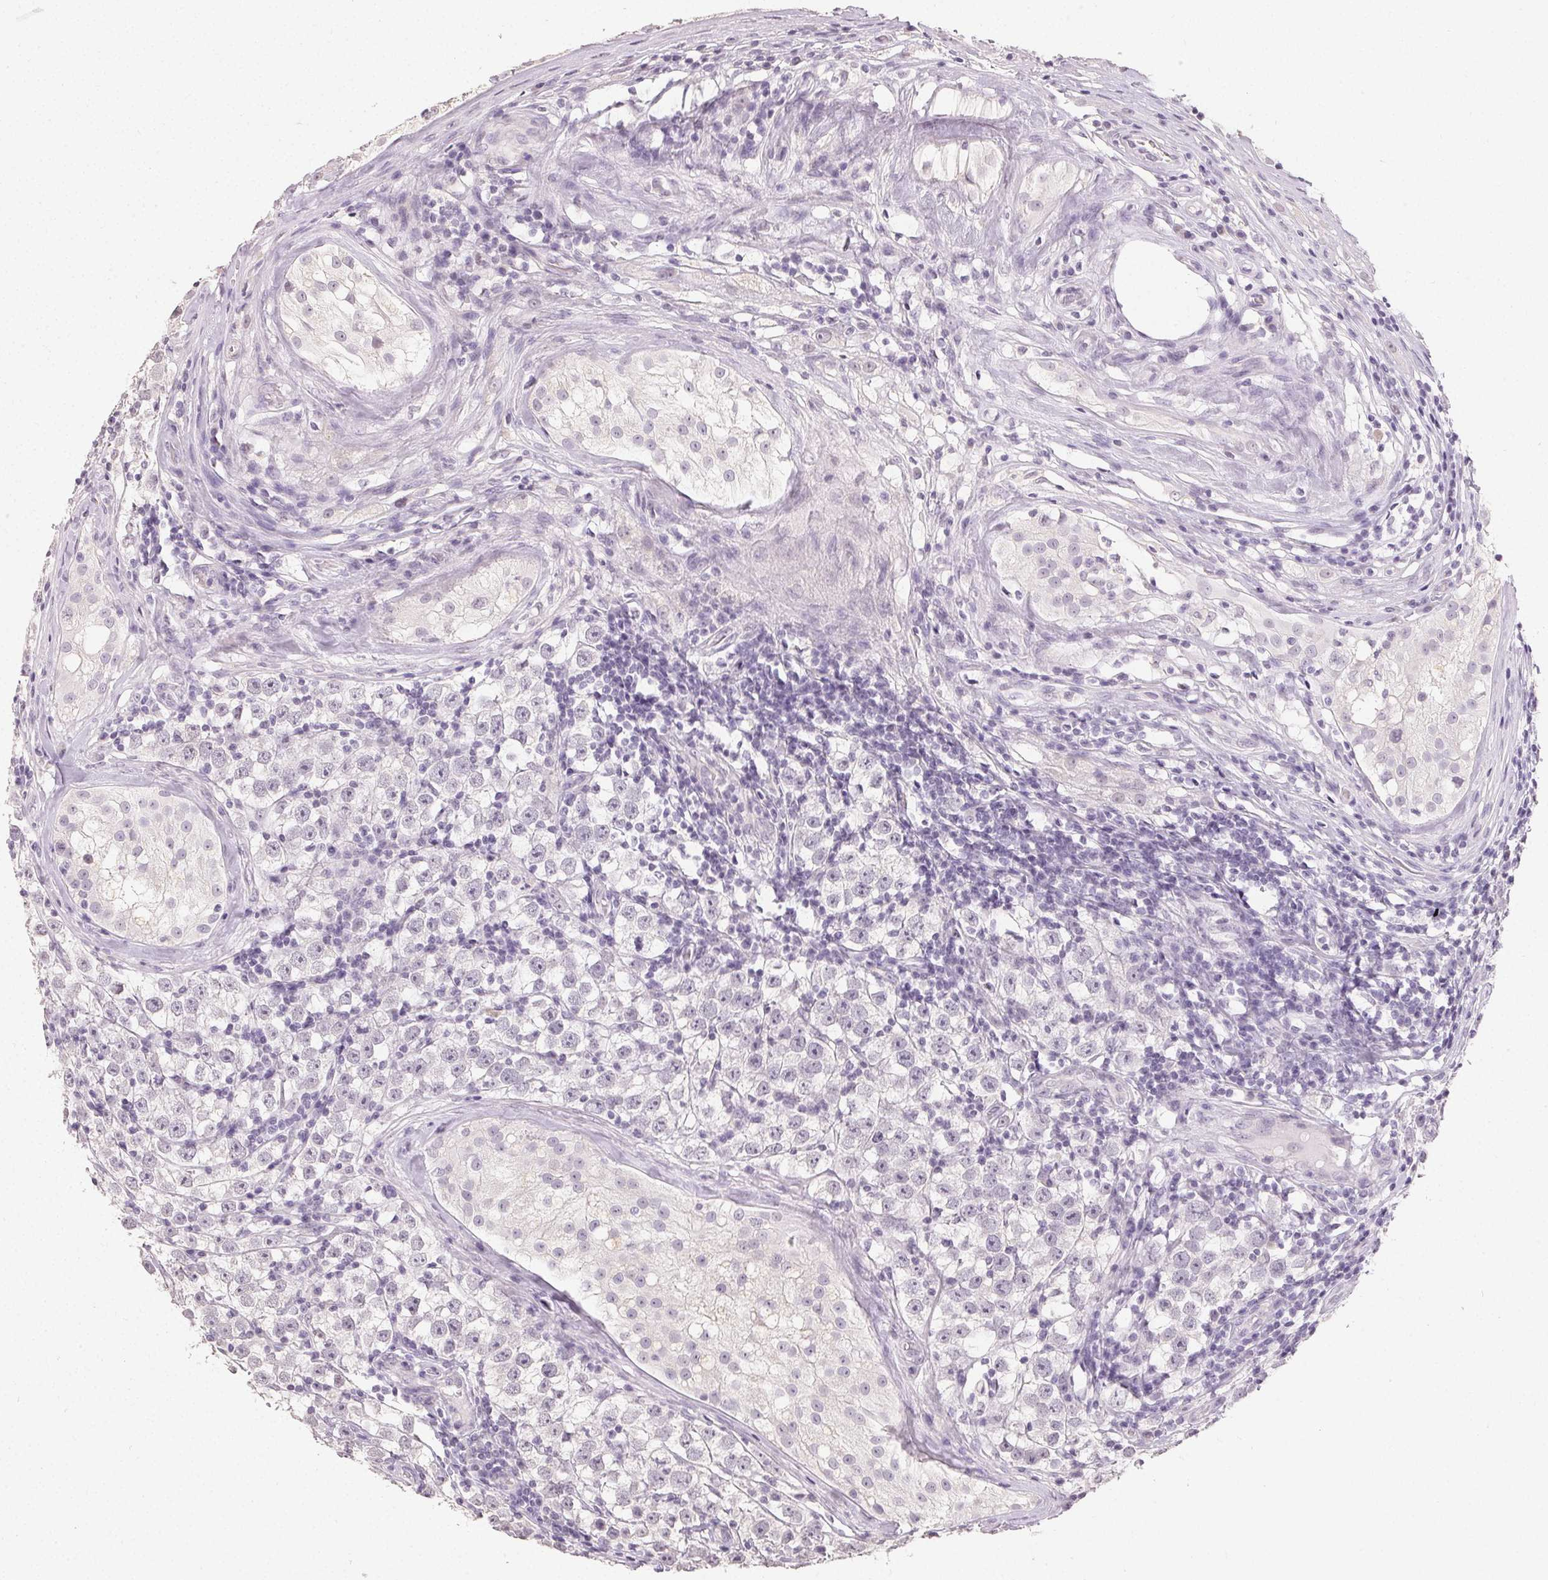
{"staining": {"intensity": "negative", "quantity": "none", "location": "none"}, "tissue": "urothelial cancer", "cell_type": "Tumor cells", "image_type": "cancer", "snomed": [{"axis": "morphology", "description": "Normal tissue, NOS"}, {"axis": "morphology", "description": "Urothelial carcinoma, High grade"}, {"axis": "morphology", "description": "Seminoma, NOS"}, {"axis": "morphology", "description": "Carcinoma, Embryonal, NOS"}, {"axis": "topography", "description": "Urinary bladder"}, {"axis": "topography", "description": "Testis"}], "caption": "High power microscopy histopathology image of an IHC micrograph of embryonal carcinoma, revealing no significant staining in tumor cells. (DAB IHC with hematoxylin counter stain).", "gene": "TMEM174", "patient": {"sex": "male", "age": 41}}